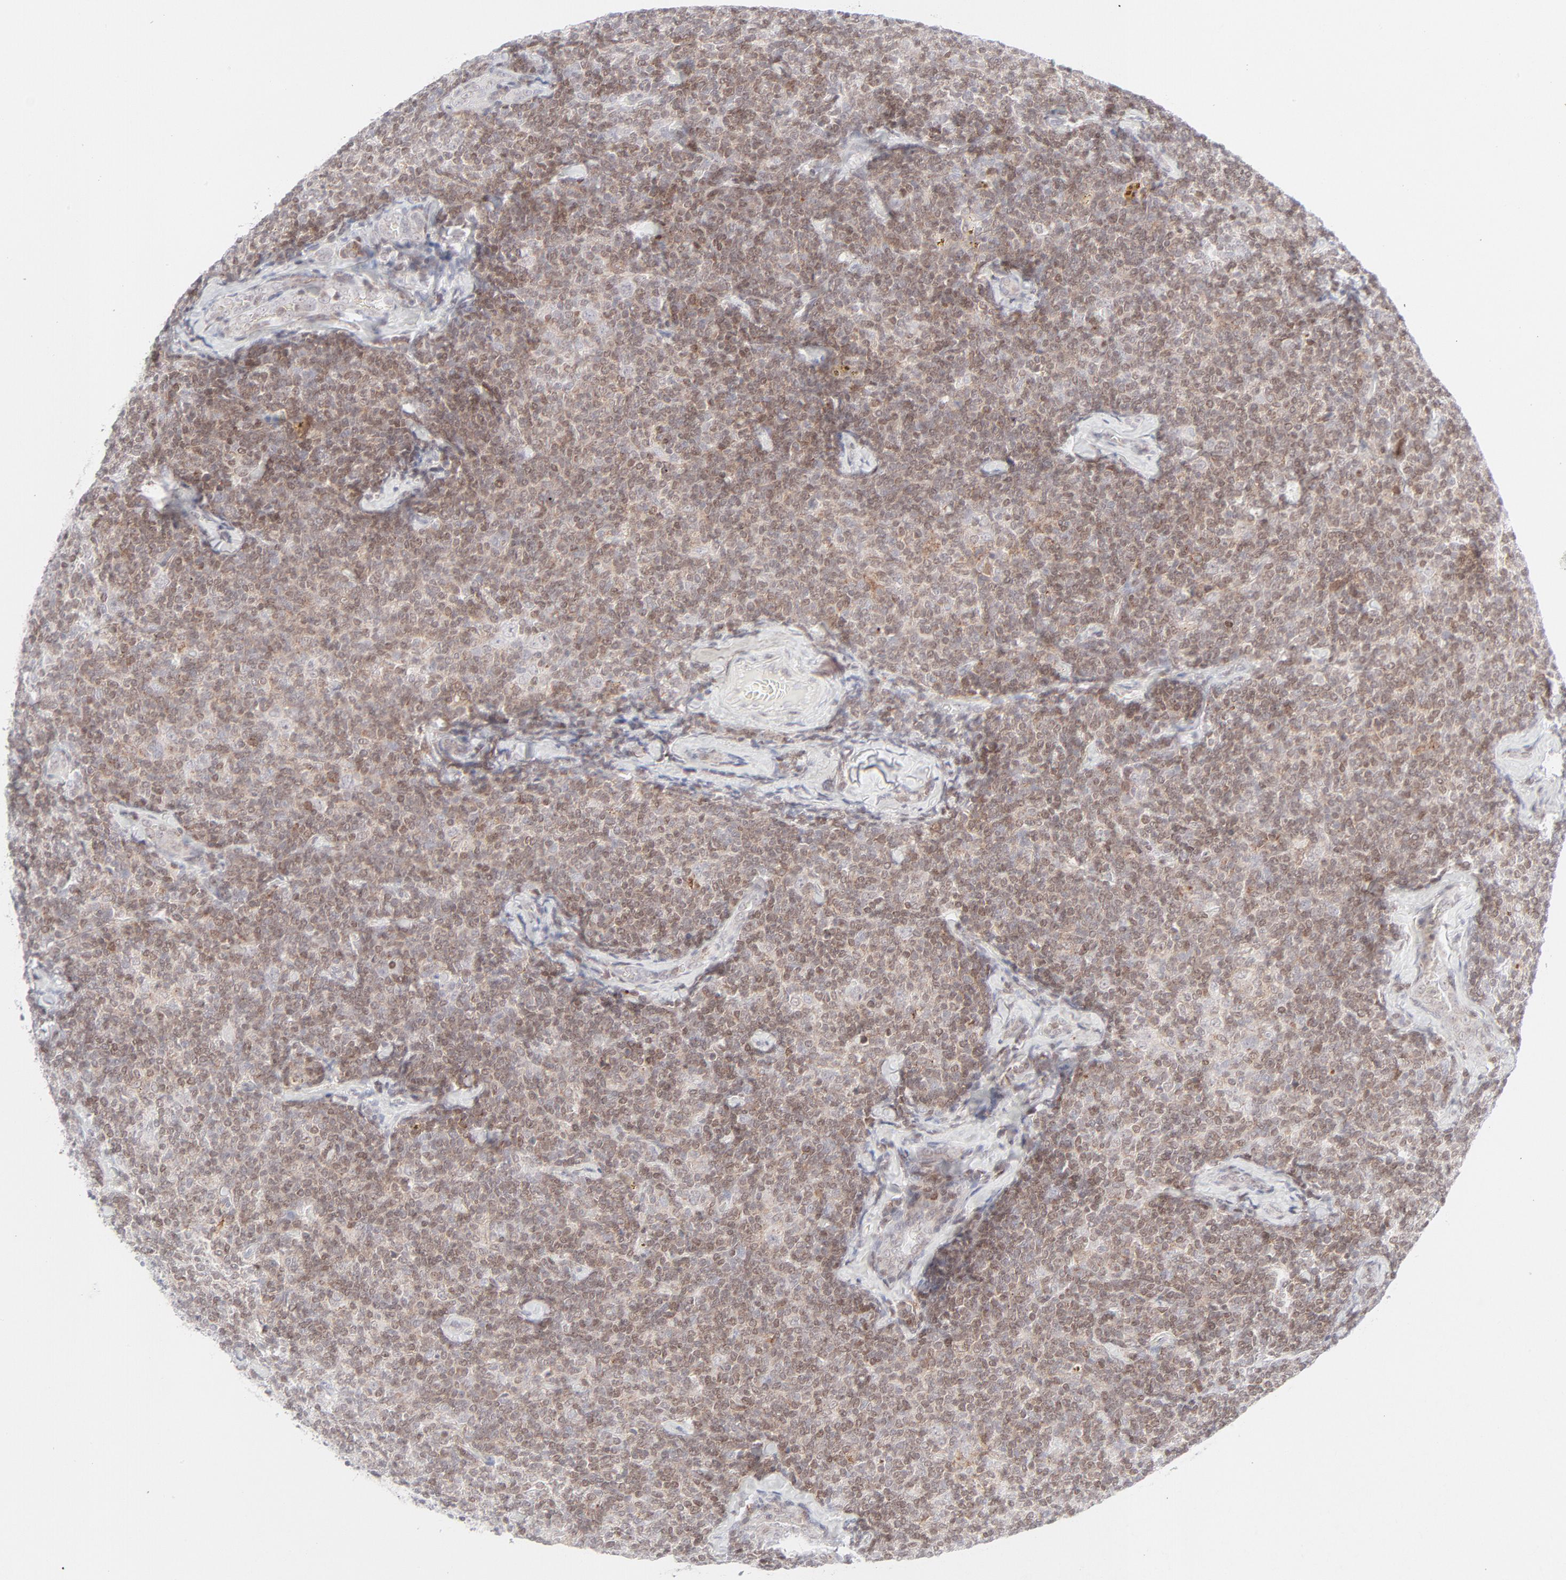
{"staining": {"intensity": "moderate", "quantity": ">75%", "location": "cytoplasmic/membranous,nuclear"}, "tissue": "lymphoma", "cell_type": "Tumor cells", "image_type": "cancer", "snomed": [{"axis": "morphology", "description": "Malignant lymphoma, non-Hodgkin's type, Low grade"}, {"axis": "topography", "description": "Lymph node"}], "caption": "Protein staining exhibits moderate cytoplasmic/membranous and nuclear staining in about >75% of tumor cells in malignant lymphoma, non-Hodgkin's type (low-grade). The staining is performed using DAB brown chromogen to label protein expression. The nuclei are counter-stained blue using hematoxylin.", "gene": "PRKCB", "patient": {"sex": "female", "age": 56}}